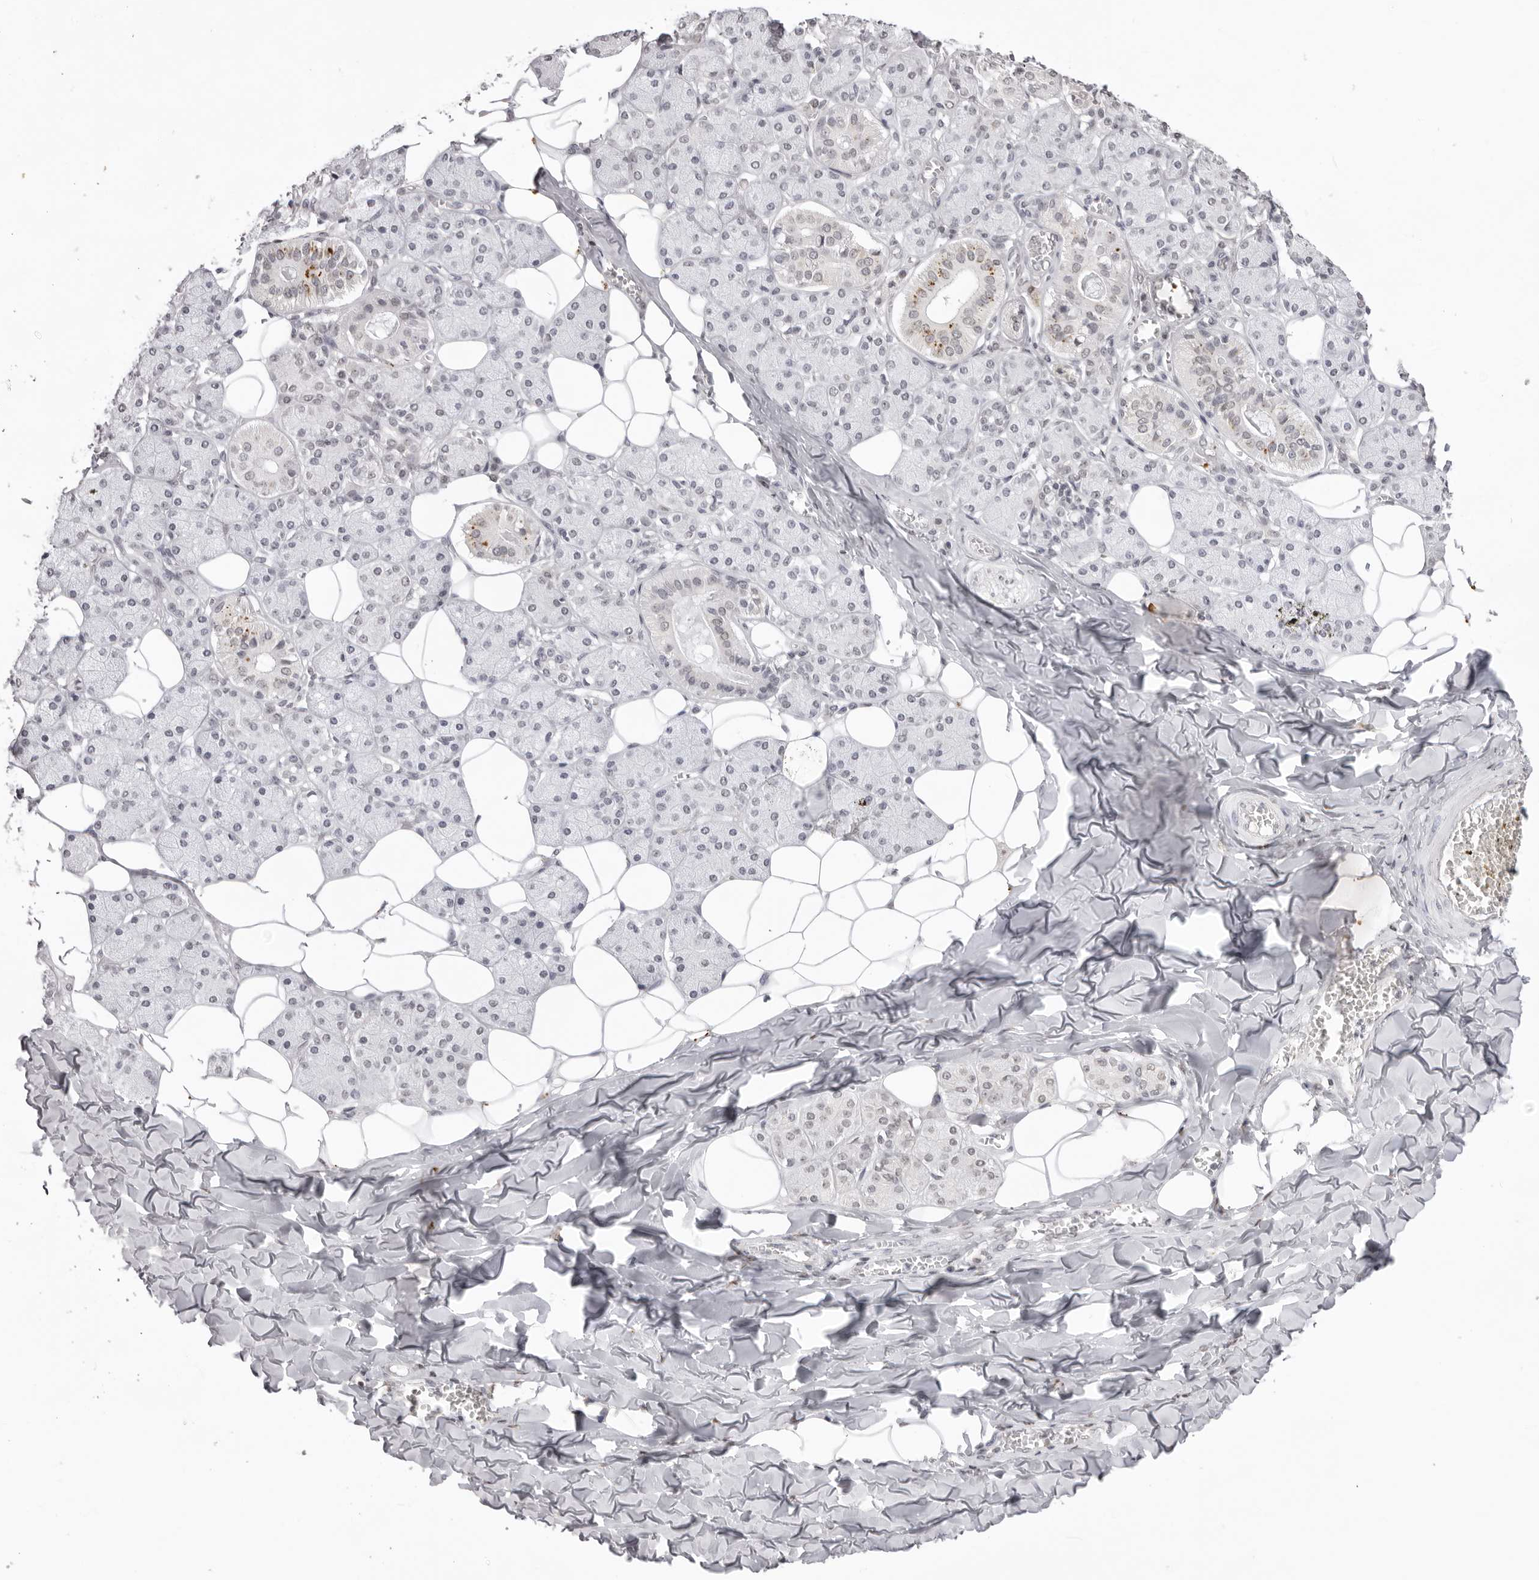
{"staining": {"intensity": "moderate", "quantity": "<25%", "location": "cytoplasmic/membranous"}, "tissue": "salivary gland", "cell_type": "Glandular cells", "image_type": "normal", "snomed": [{"axis": "morphology", "description": "Normal tissue, NOS"}, {"axis": "topography", "description": "Salivary gland"}], "caption": "Protein staining of benign salivary gland demonstrates moderate cytoplasmic/membranous expression in approximately <25% of glandular cells. Ihc stains the protein of interest in brown and the nuclei are stained blue.", "gene": "NTM", "patient": {"sex": "female", "age": 33}}